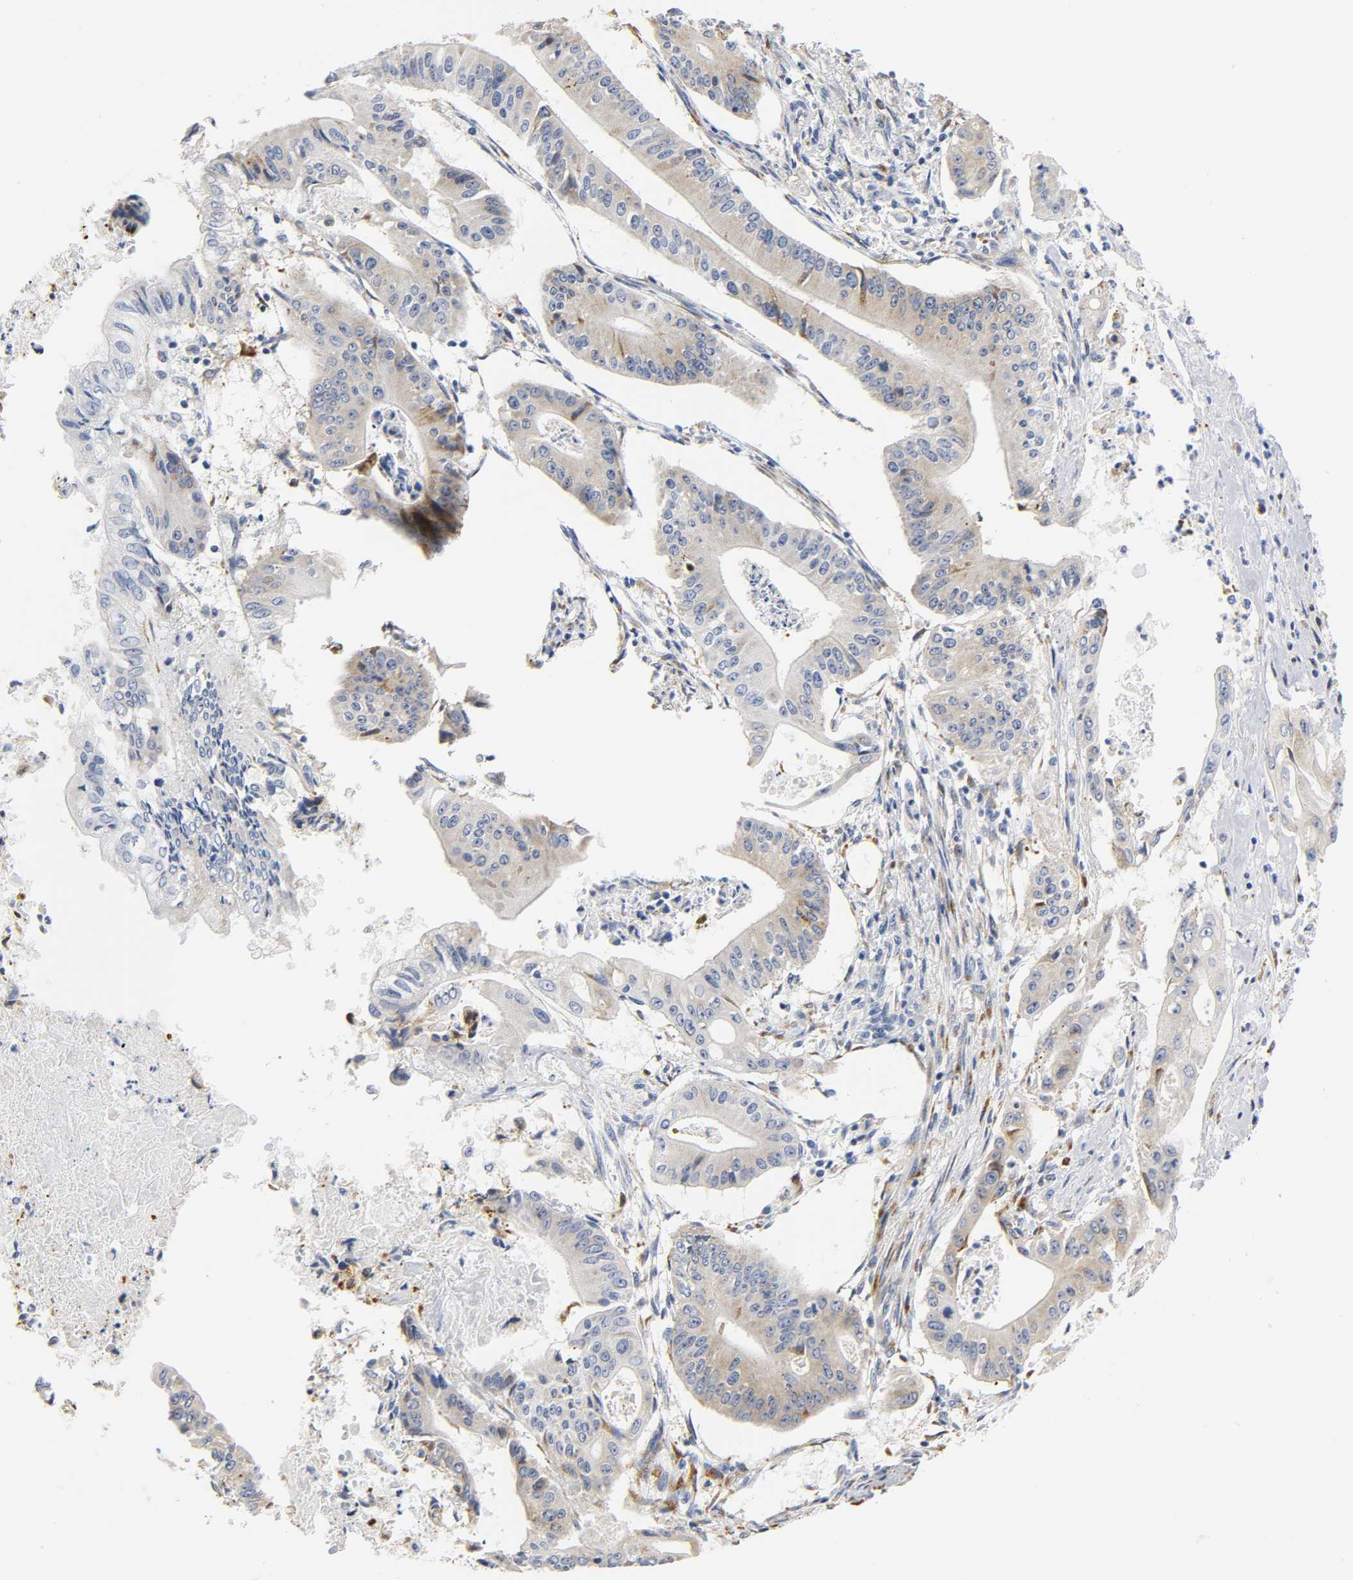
{"staining": {"intensity": "weak", "quantity": "25%-75%", "location": "cytoplasmic/membranous"}, "tissue": "pancreatic cancer", "cell_type": "Tumor cells", "image_type": "cancer", "snomed": [{"axis": "morphology", "description": "Normal tissue, NOS"}, {"axis": "topography", "description": "Lymph node"}], "caption": "The image exhibits immunohistochemical staining of pancreatic cancer. There is weak cytoplasmic/membranous staining is seen in approximately 25%-75% of tumor cells. (Stains: DAB (3,3'-diaminobenzidine) in brown, nuclei in blue, Microscopy: brightfield microscopy at high magnification).", "gene": "REL", "patient": {"sex": "male", "age": 62}}